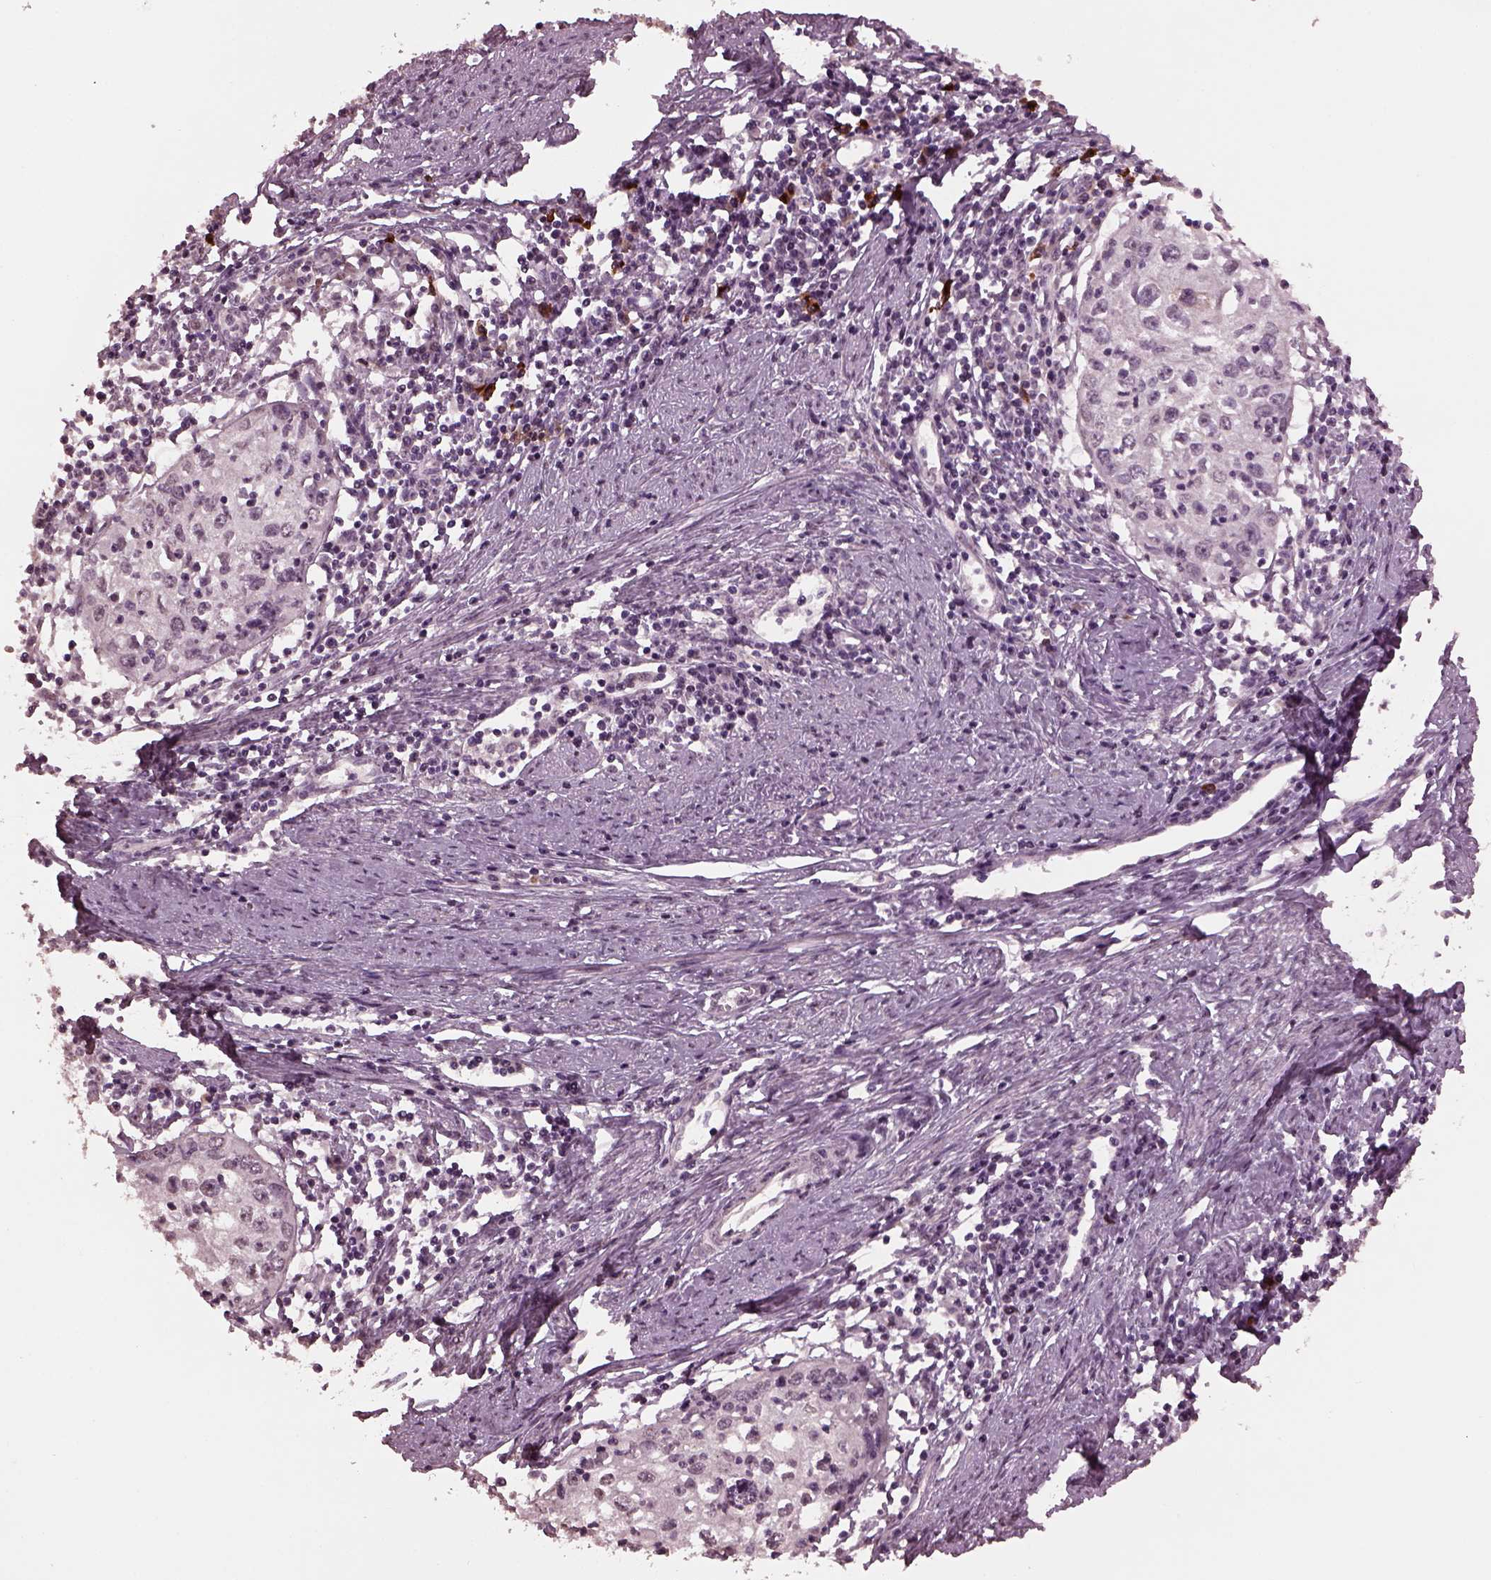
{"staining": {"intensity": "negative", "quantity": "none", "location": "none"}, "tissue": "cervical cancer", "cell_type": "Tumor cells", "image_type": "cancer", "snomed": [{"axis": "morphology", "description": "Squamous cell carcinoma, NOS"}, {"axis": "topography", "description": "Cervix"}], "caption": "Immunohistochemical staining of cervical squamous cell carcinoma displays no significant expression in tumor cells.", "gene": "IL18RAP", "patient": {"sex": "female", "age": 40}}